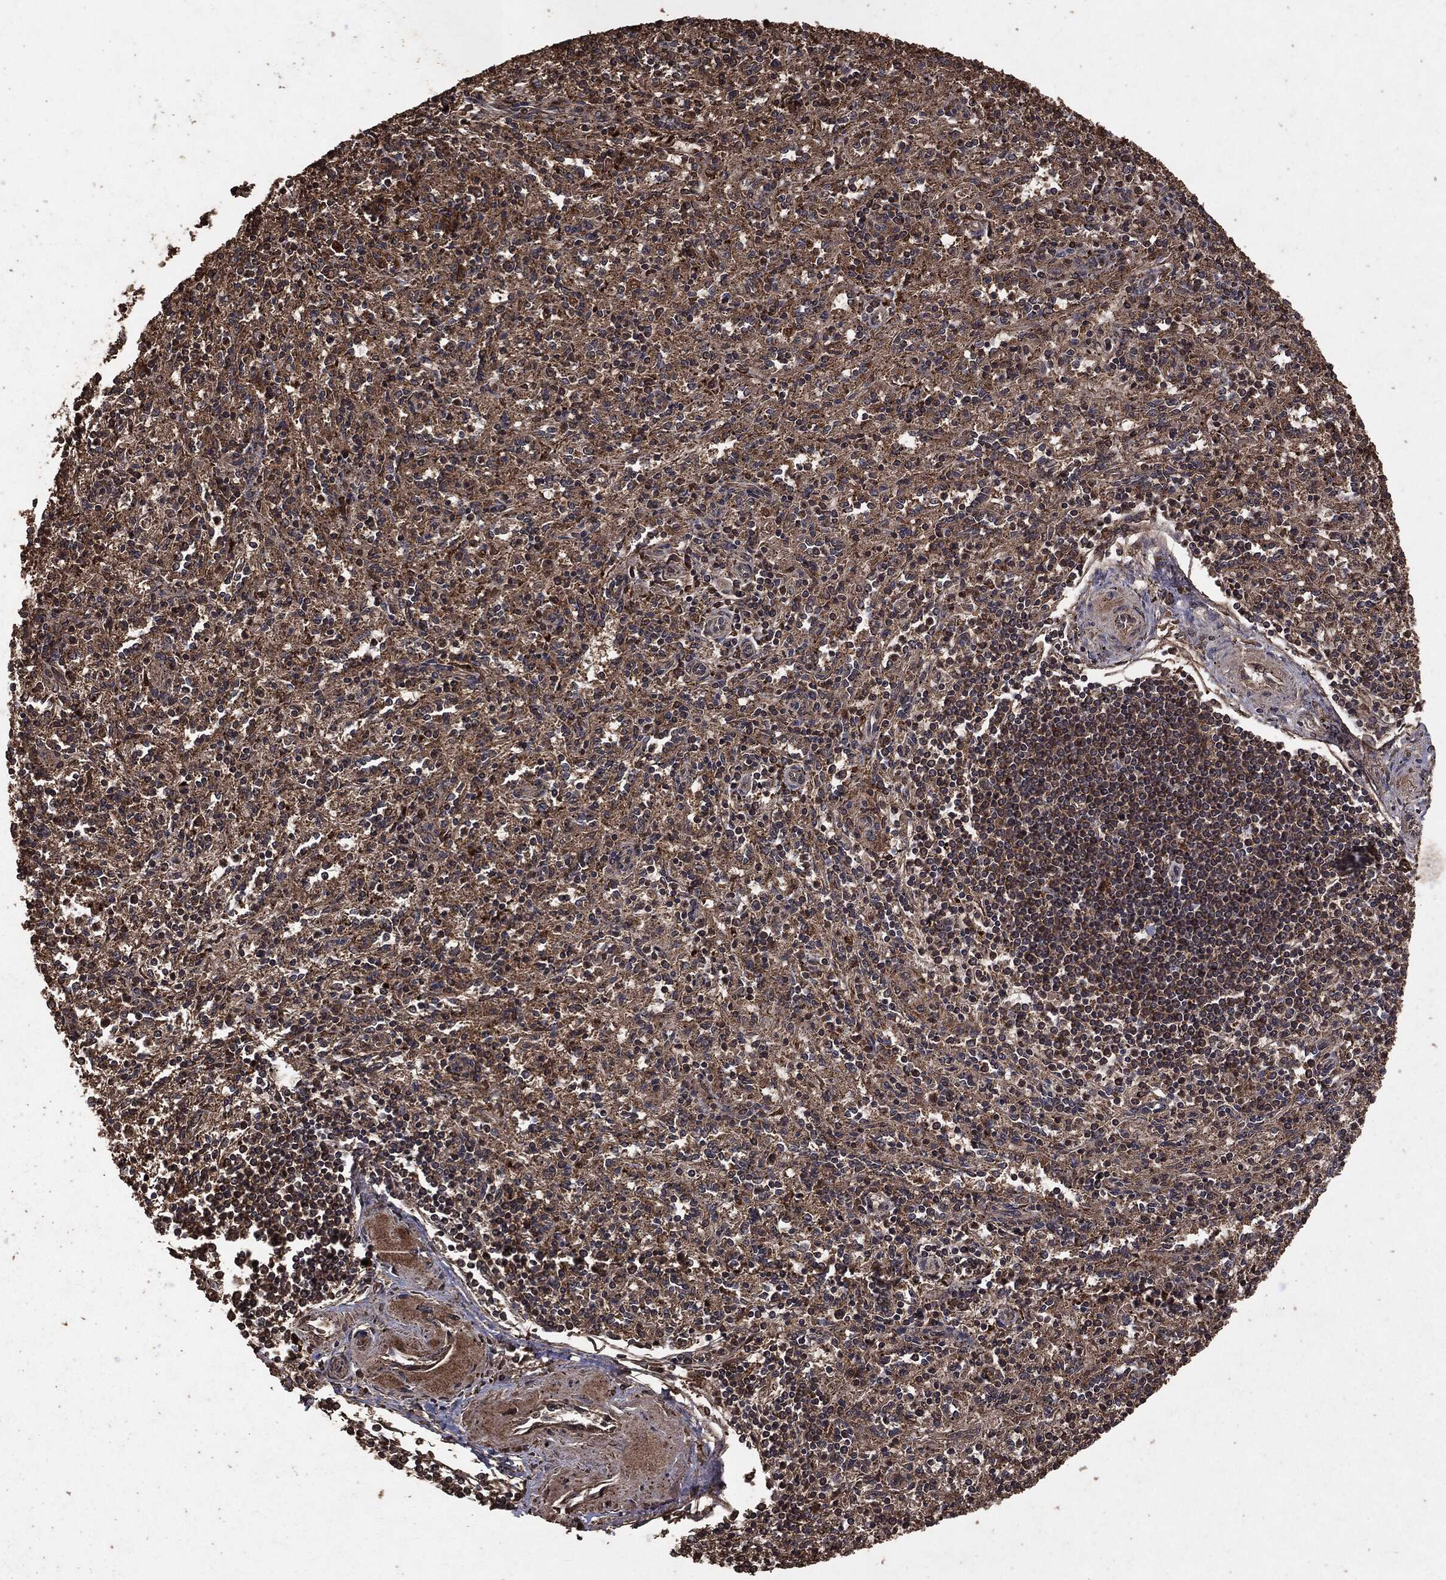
{"staining": {"intensity": "weak", "quantity": "25%-75%", "location": "cytoplasmic/membranous"}, "tissue": "spleen", "cell_type": "Cells in red pulp", "image_type": "normal", "snomed": [{"axis": "morphology", "description": "Normal tissue, NOS"}, {"axis": "topography", "description": "Spleen"}], "caption": "The image reveals immunohistochemical staining of benign spleen. There is weak cytoplasmic/membranous staining is seen in about 25%-75% of cells in red pulp. Using DAB (brown) and hematoxylin (blue) stains, captured at high magnification using brightfield microscopy.", "gene": "NME1", "patient": {"sex": "male", "age": 69}}